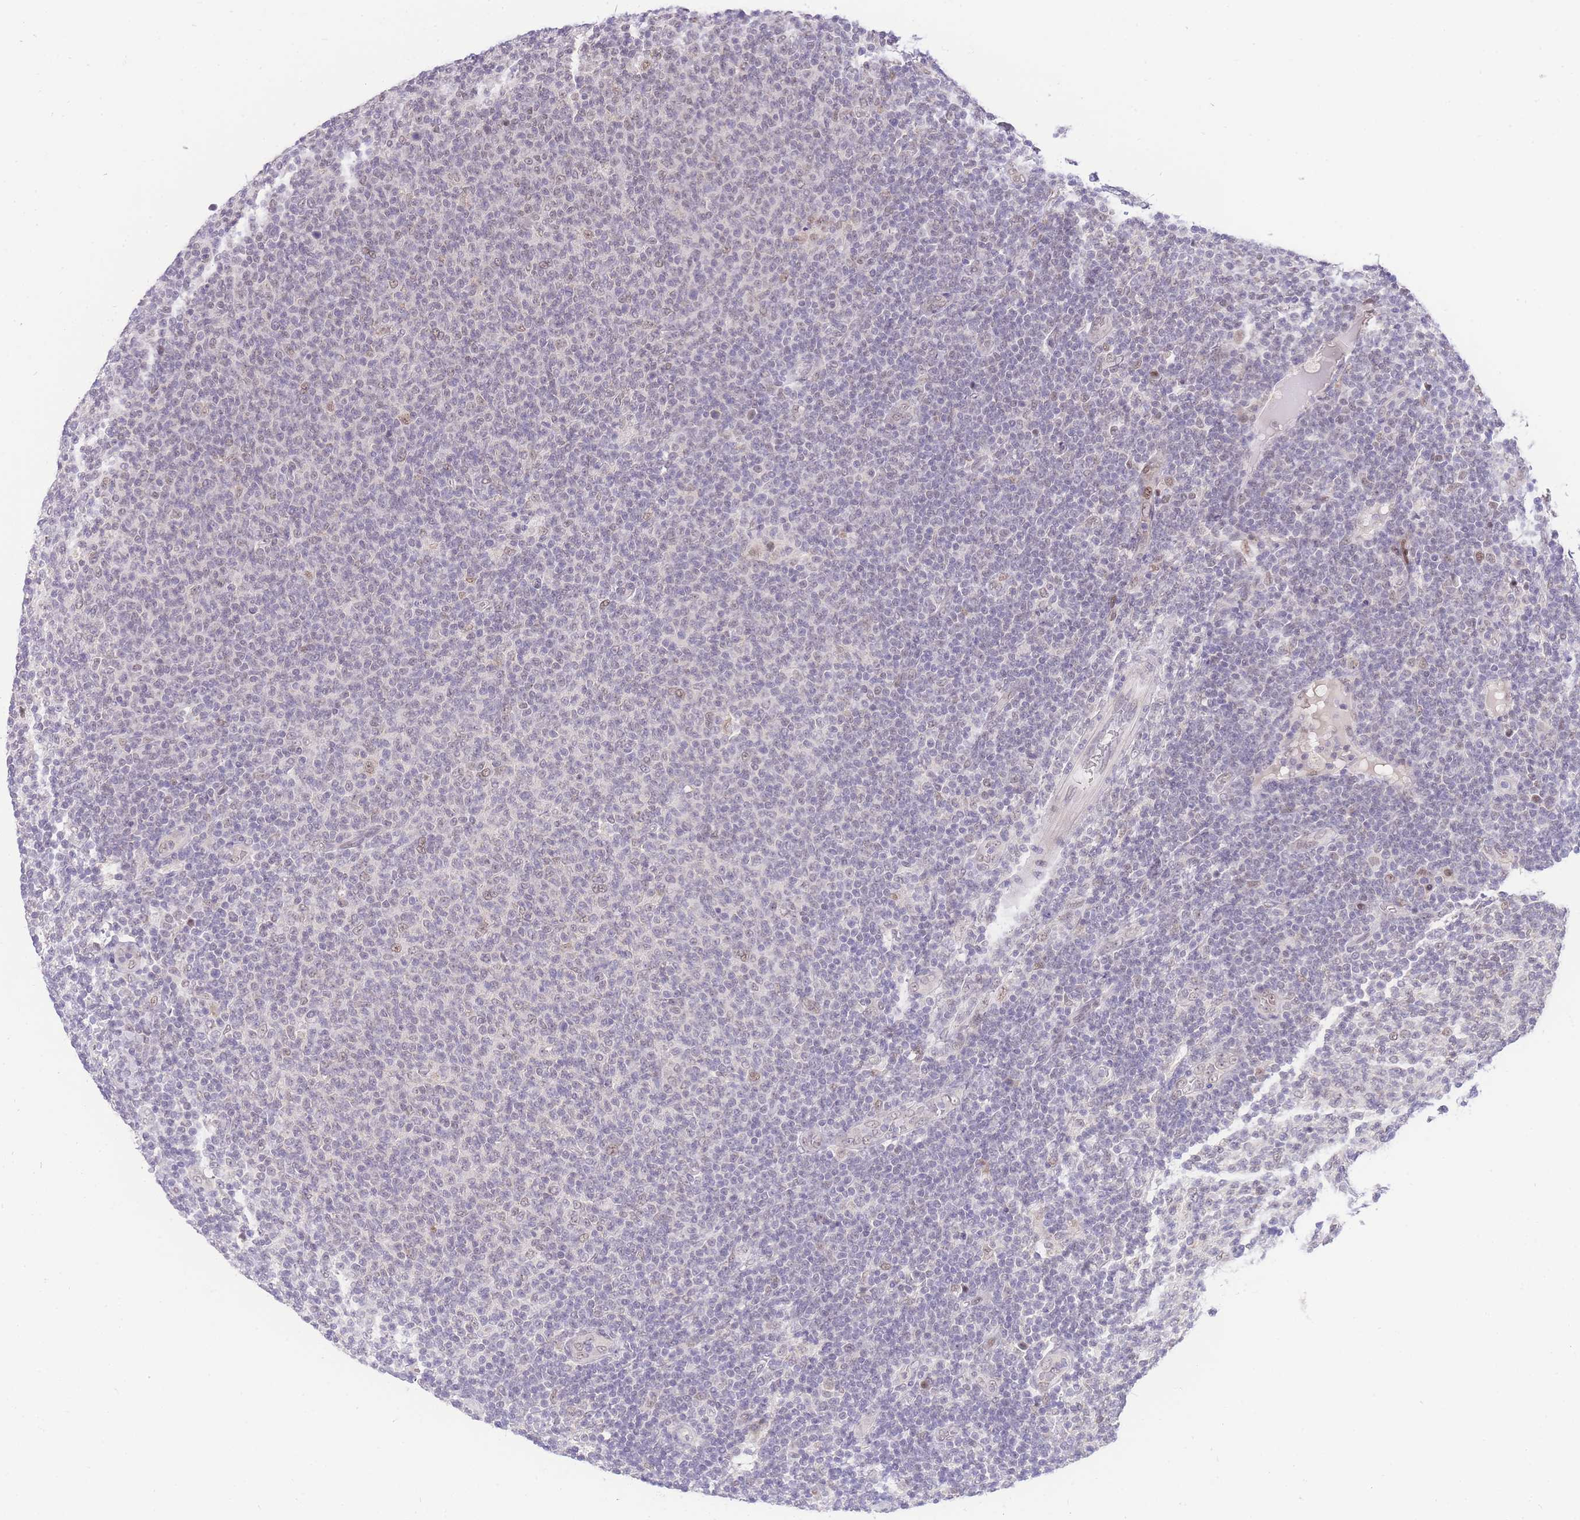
{"staining": {"intensity": "negative", "quantity": "none", "location": "none"}, "tissue": "lymphoma", "cell_type": "Tumor cells", "image_type": "cancer", "snomed": [{"axis": "morphology", "description": "Malignant lymphoma, non-Hodgkin's type, Low grade"}, {"axis": "topography", "description": "Lymph node"}], "caption": "A high-resolution image shows immunohistochemistry staining of lymphoma, which displays no significant staining in tumor cells.", "gene": "PUS10", "patient": {"sex": "male", "age": 66}}